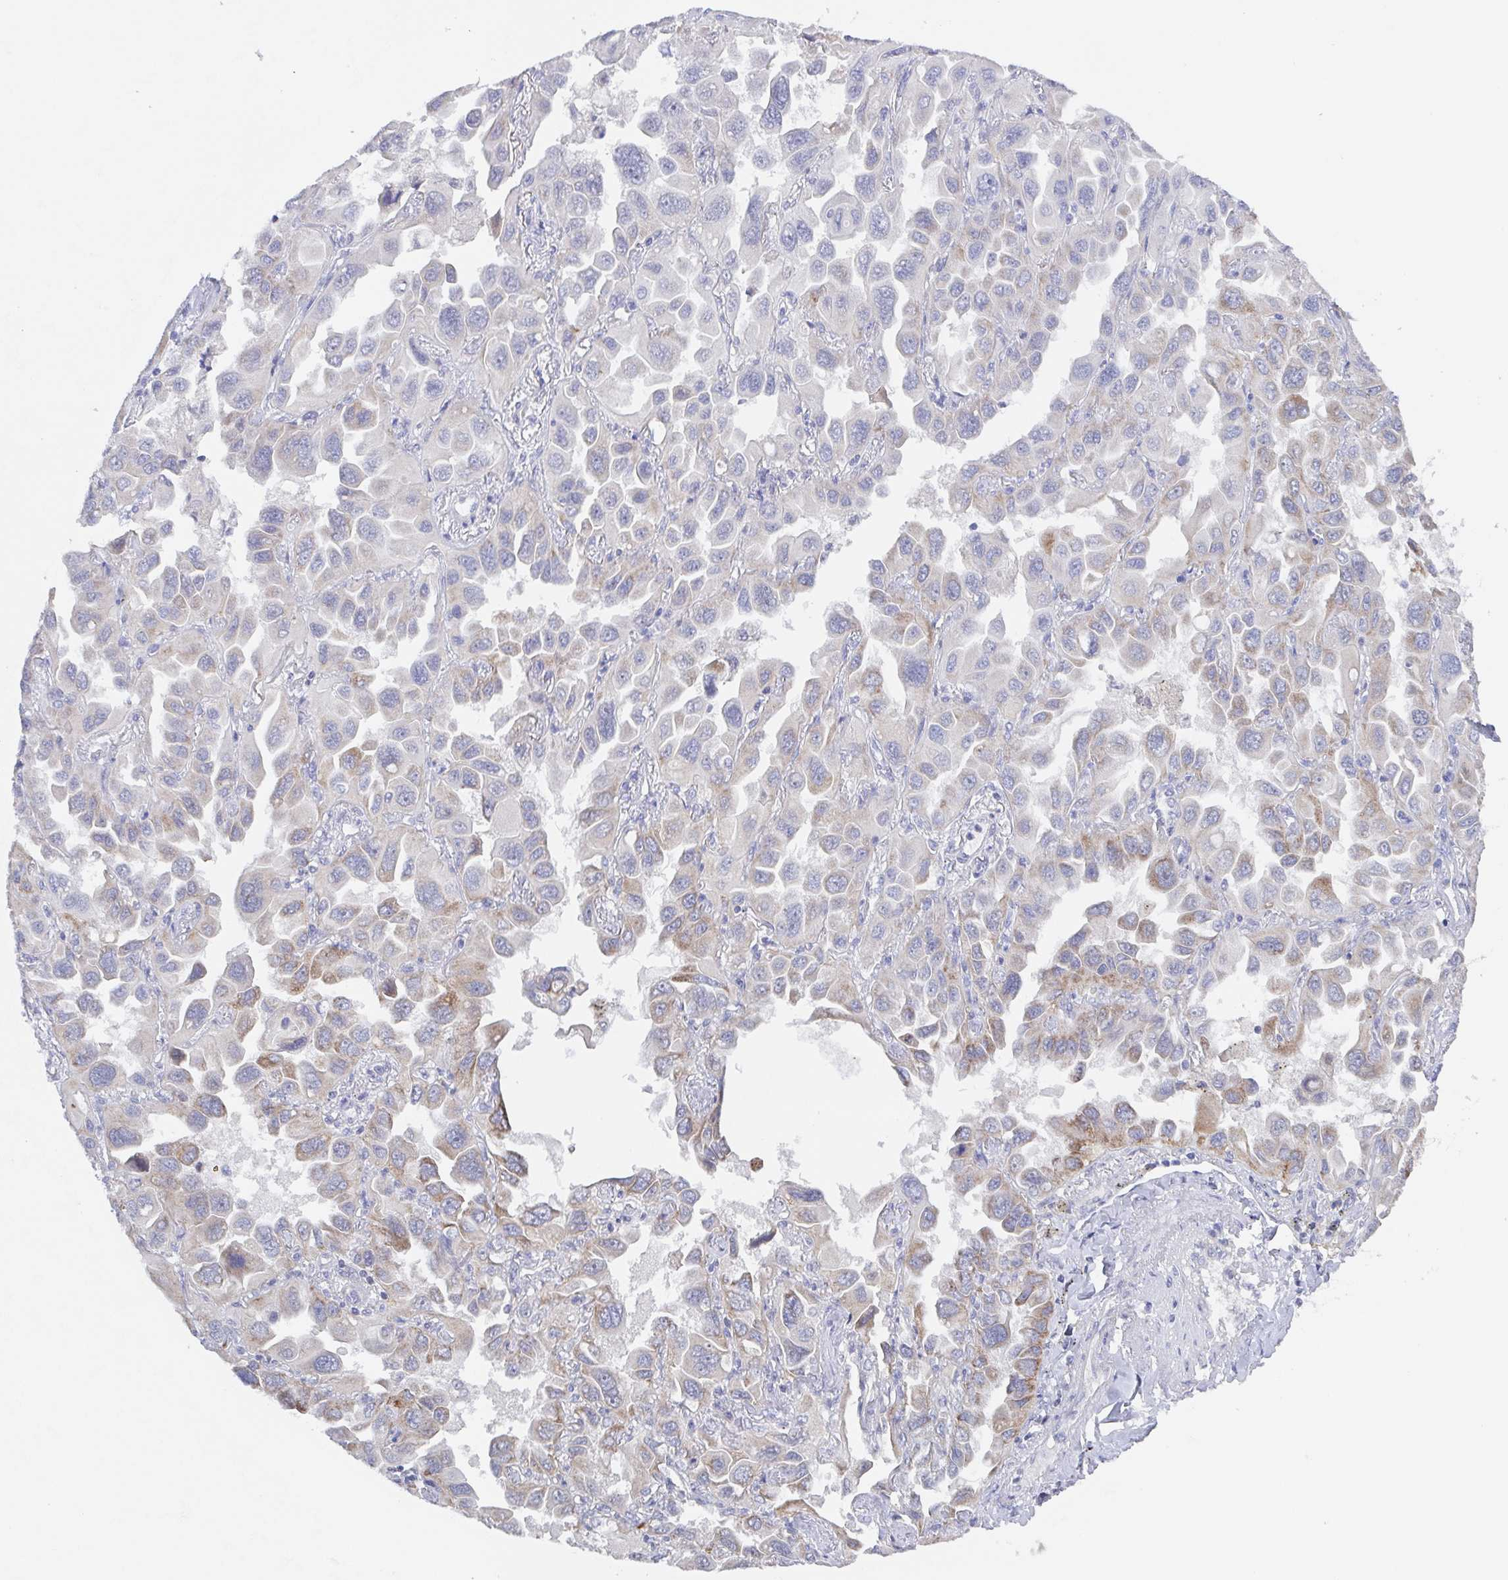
{"staining": {"intensity": "weak", "quantity": "<25%", "location": "cytoplasmic/membranous"}, "tissue": "lung cancer", "cell_type": "Tumor cells", "image_type": "cancer", "snomed": [{"axis": "morphology", "description": "Adenocarcinoma, NOS"}, {"axis": "topography", "description": "Lung"}], "caption": "High power microscopy micrograph of an immunohistochemistry micrograph of lung cancer, revealing no significant positivity in tumor cells. (Stains: DAB (3,3'-diaminobenzidine) immunohistochemistry (IHC) with hematoxylin counter stain, Microscopy: brightfield microscopy at high magnification).", "gene": "POU2F3", "patient": {"sex": "male", "age": 64}}